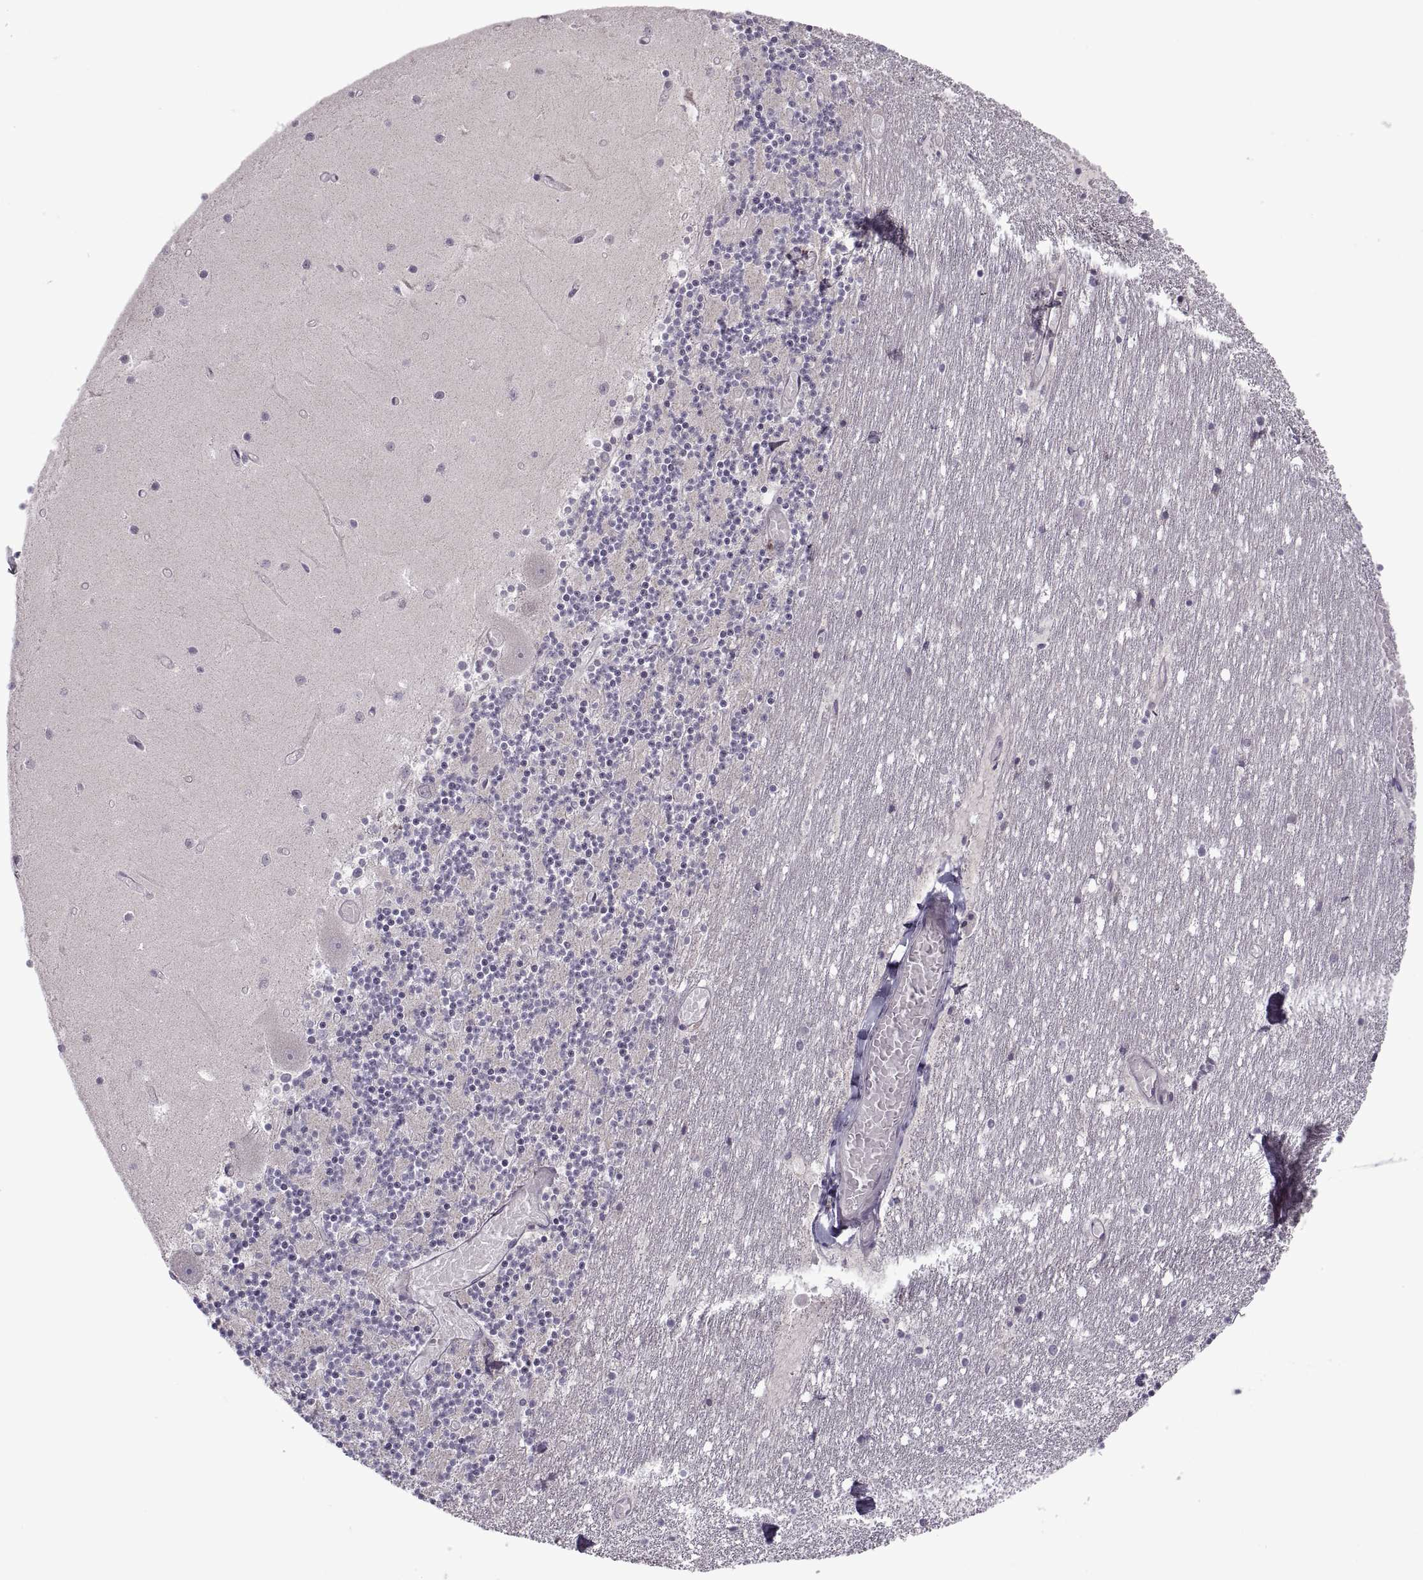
{"staining": {"intensity": "negative", "quantity": "none", "location": "none"}, "tissue": "cerebellum", "cell_type": "Cells in granular layer", "image_type": "normal", "snomed": [{"axis": "morphology", "description": "Normal tissue, NOS"}, {"axis": "topography", "description": "Cerebellum"}], "caption": "Photomicrograph shows no significant protein positivity in cells in granular layer of unremarkable cerebellum.", "gene": "PIERCE1", "patient": {"sex": "female", "age": 28}}